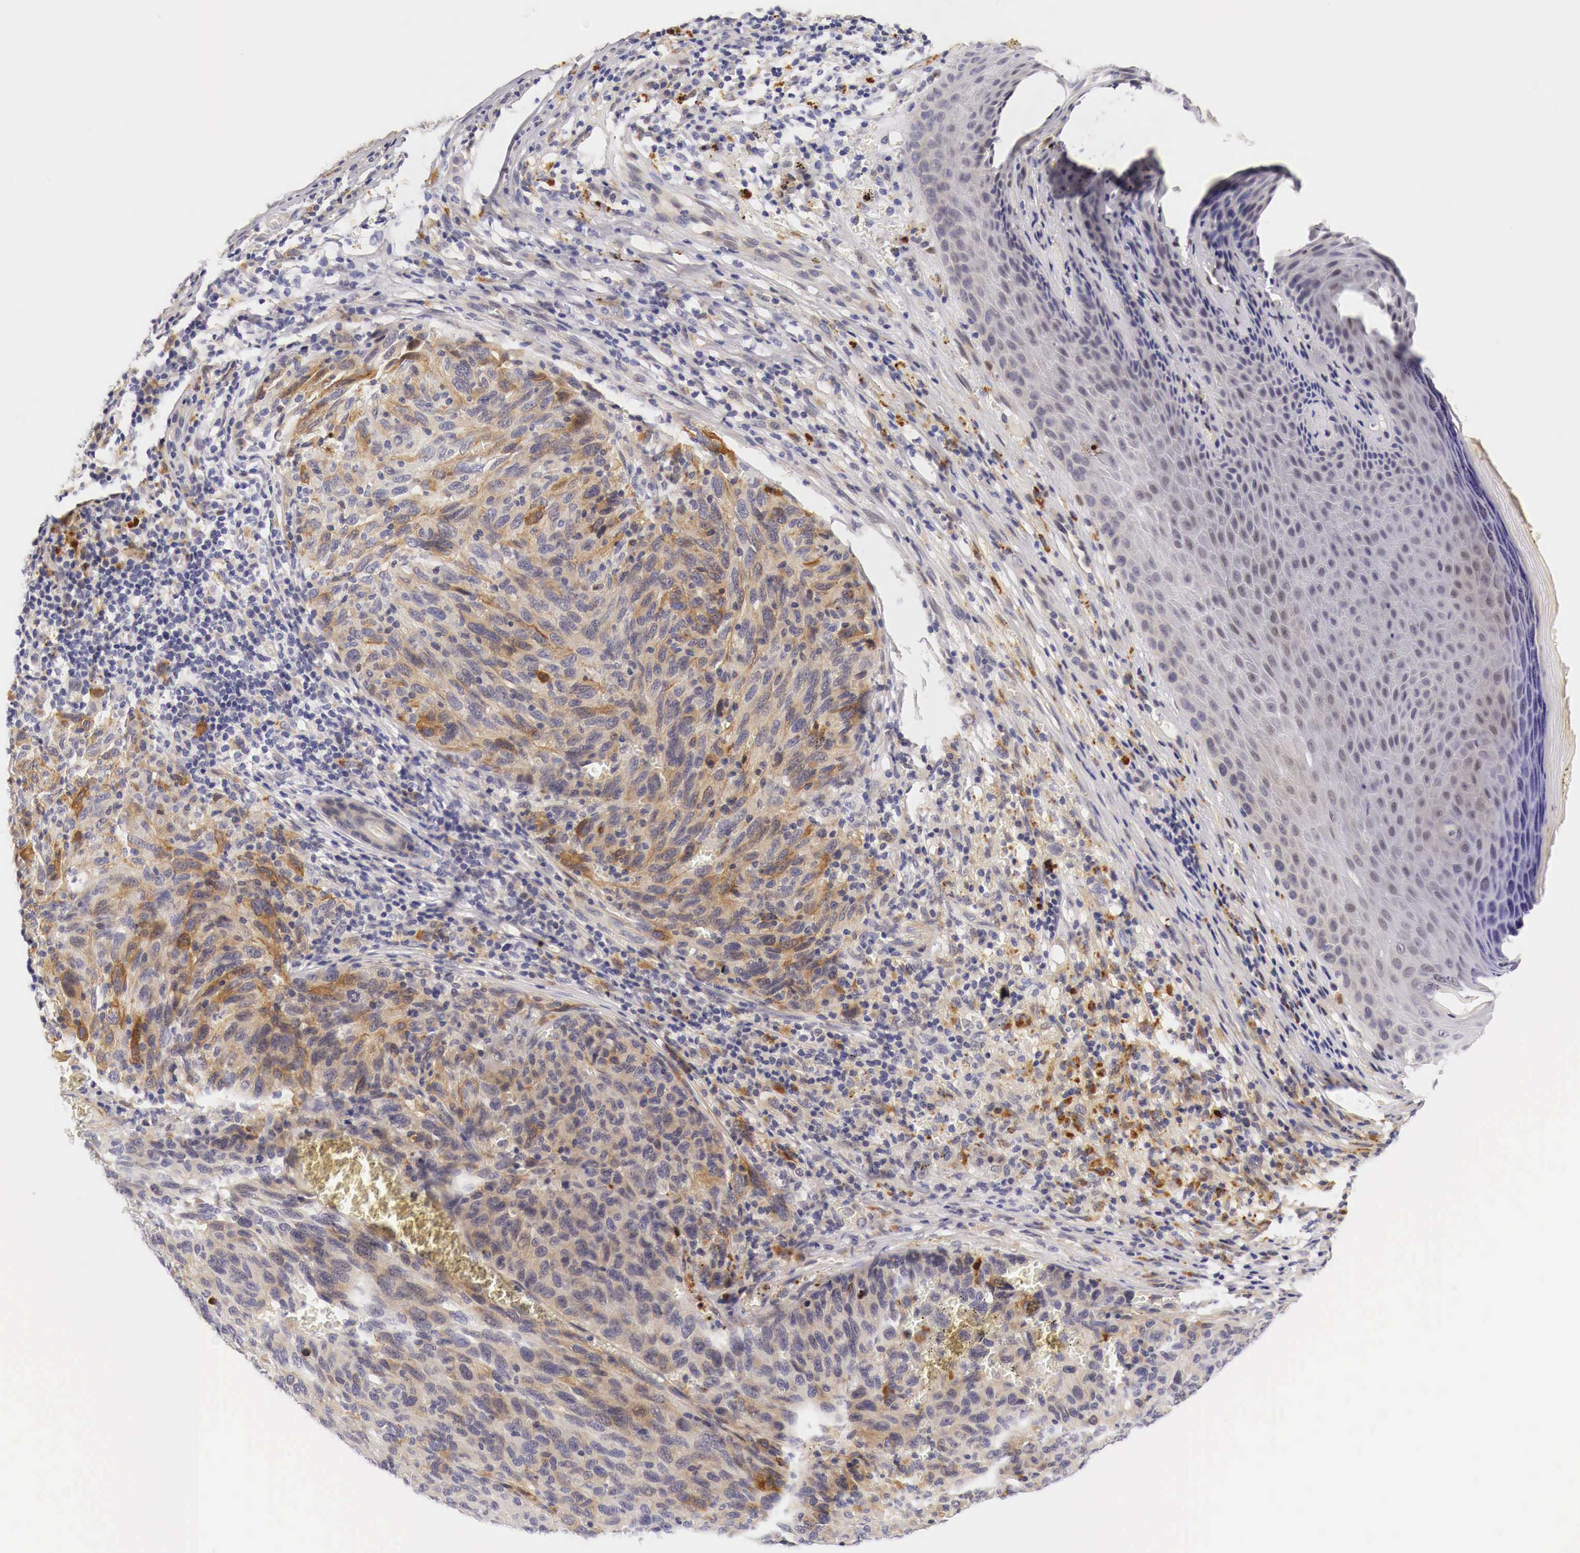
{"staining": {"intensity": "weak", "quantity": "25%-75%", "location": "cytoplasmic/membranous"}, "tissue": "melanoma", "cell_type": "Tumor cells", "image_type": "cancer", "snomed": [{"axis": "morphology", "description": "Malignant melanoma, NOS"}, {"axis": "topography", "description": "Skin"}], "caption": "Immunohistochemical staining of malignant melanoma exhibits low levels of weak cytoplasmic/membranous staining in approximately 25%-75% of tumor cells.", "gene": "CASP3", "patient": {"sex": "male", "age": 76}}